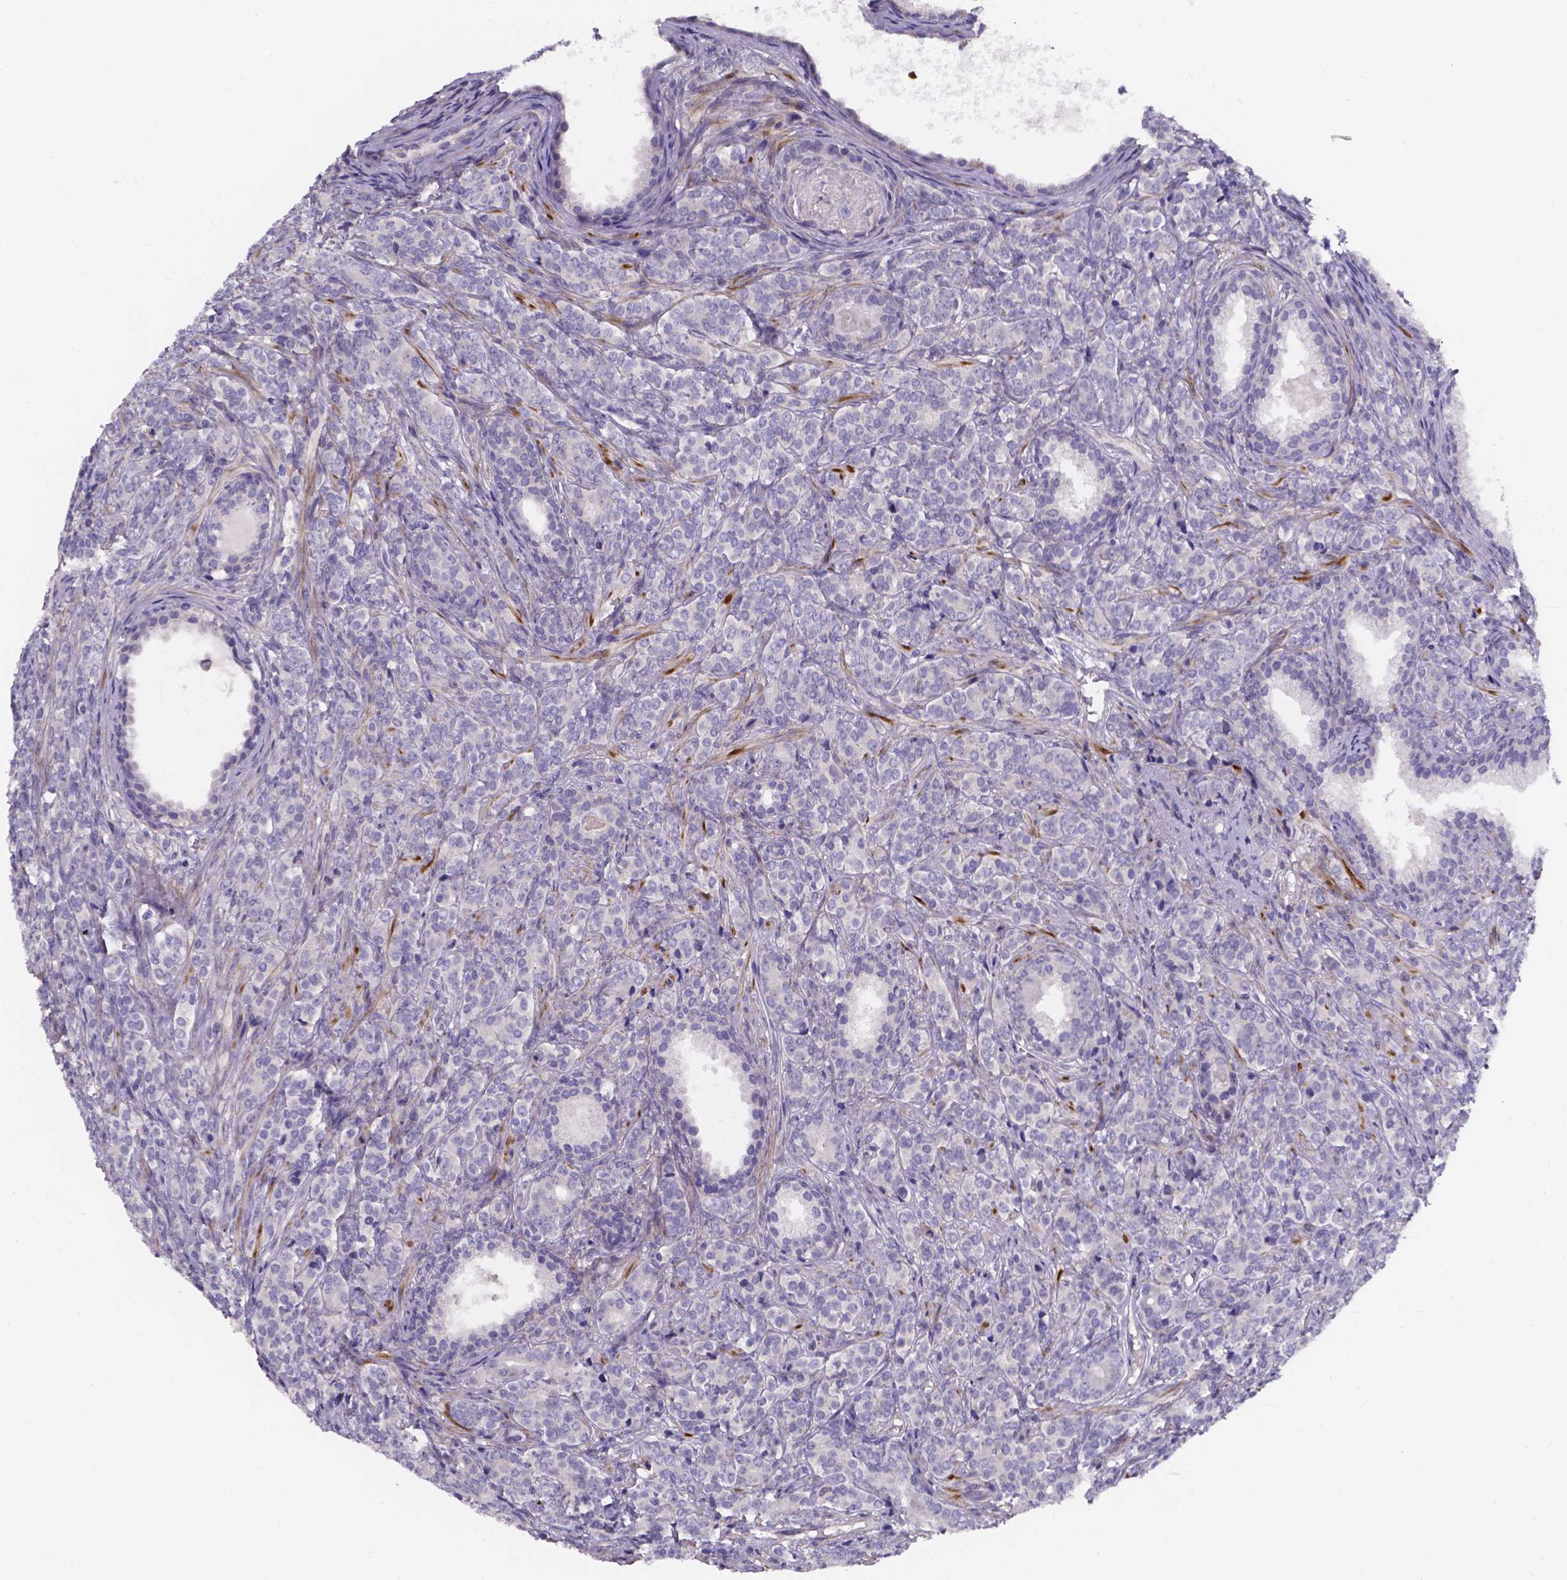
{"staining": {"intensity": "negative", "quantity": "none", "location": "none"}, "tissue": "prostate cancer", "cell_type": "Tumor cells", "image_type": "cancer", "snomed": [{"axis": "morphology", "description": "Adenocarcinoma, High grade"}, {"axis": "topography", "description": "Prostate"}], "caption": "Human prostate cancer (high-grade adenocarcinoma) stained for a protein using IHC reveals no positivity in tumor cells.", "gene": "SPOCD1", "patient": {"sex": "male", "age": 84}}